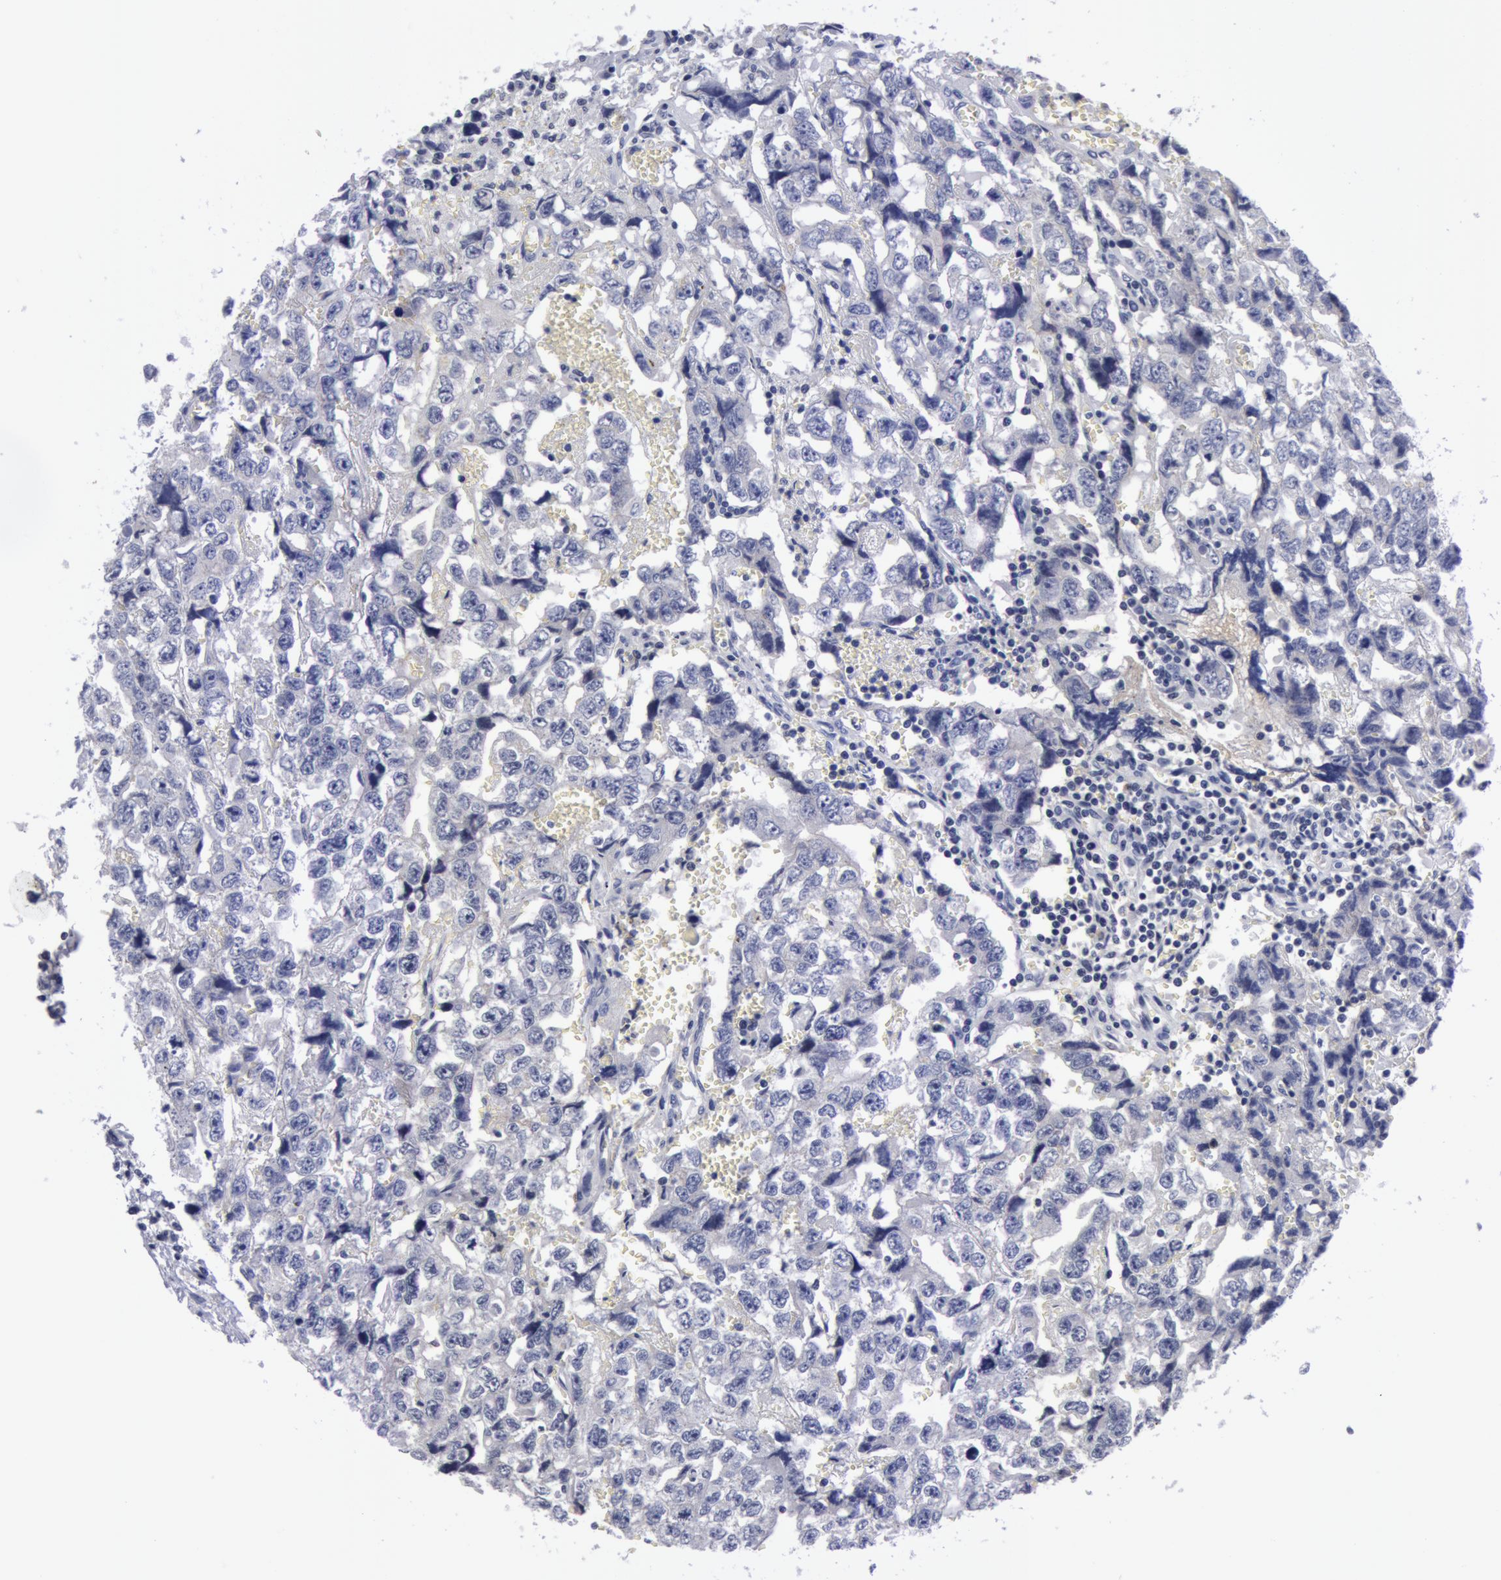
{"staining": {"intensity": "negative", "quantity": "none", "location": "none"}, "tissue": "testis cancer", "cell_type": "Tumor cells", "image_type": "cancer", "snomed": [{"axis": "morphology", "description": "Carcinoma, Embryonal, NOS"}, {"axis": "topography", "description": "Testis"}], "caption": "IHC of embryonal carcinoma (testis) reveals no positivity in tumor cells. (Immunohistochemistry (ihc), brightfield microscopy, high magnification).", "gene": "NLGN4X", "patient": {"sex": "male", "age": 31}}